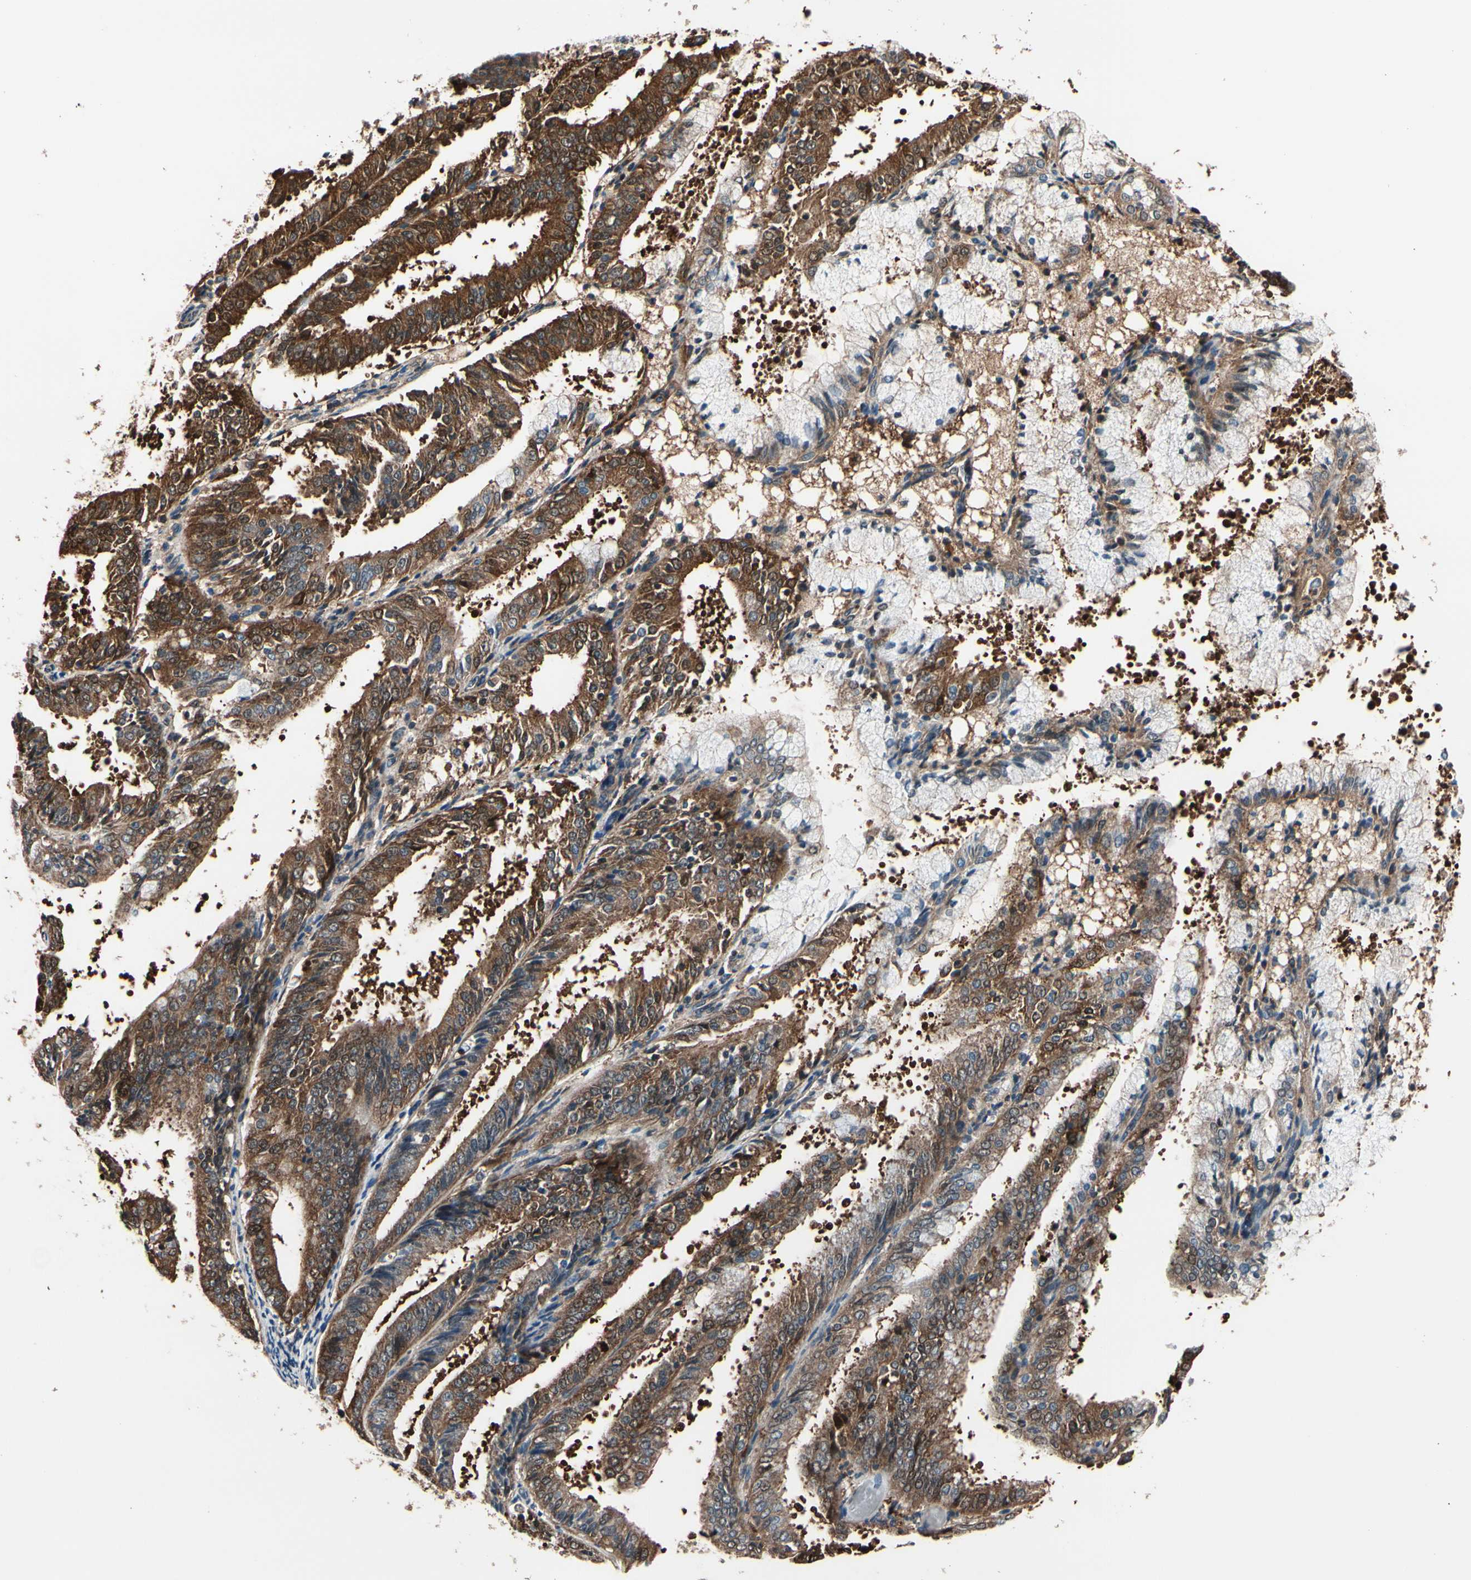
{"staining": {"intensity": "strong", "quantity": ">75%", "location": "cytoplasmic/membranous"}, "tissue": "endometrial cancer", "cell_type": "Tumor cells", "image_type": "cancer", "snomed": [{"axis": "morphology", "description": "Adenocarcinoma, NOS"}, {"axis": "topography", "description": "Endometrium"}], "caption": "Immunohistochemical staining of human endometrial cancer (adenocarcinoma) reveals high levels of strong cytoplasmic/membranous protein staining in about >75% of tumor cells.", "gene": "PRDX2", "patient": {"sex": "female", "age": 63}}